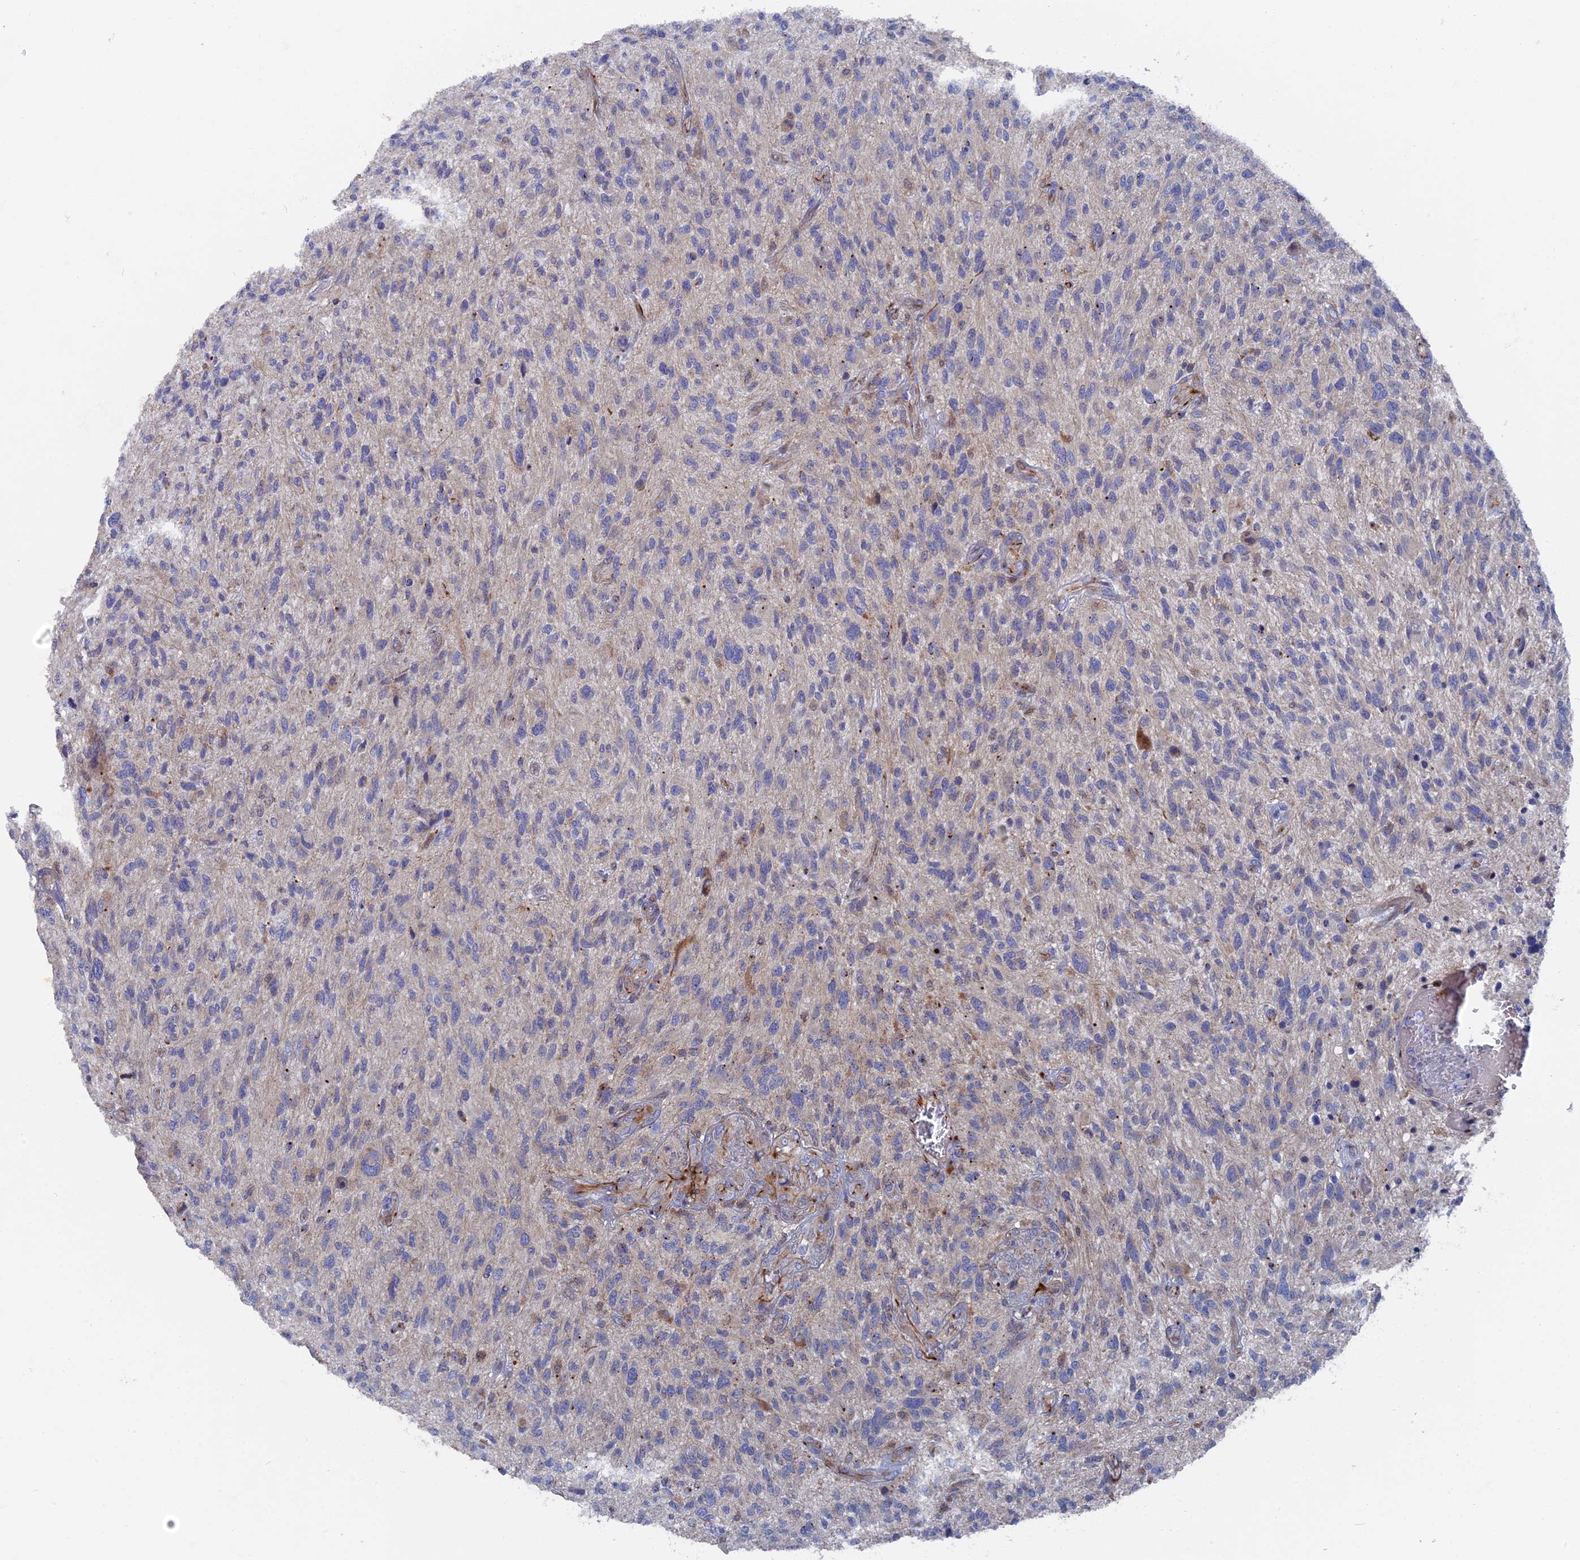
{"staining": {"intensity": "negative", "quantity": "none", "location": "none"}, "tissue": "glioma", "cell_type": "Tumor cells", "image_type": "cancer", "snomed": [{"axis": "morphology", "description": "Glioma, malignant, High grade"}, {"axis": "topography", "description": "Brain"}], "caption": "The image demonstrates no staining of tumor cells in glioma.", "gene": "SMG9", "patient": {"sex": "male", "age": 47}}